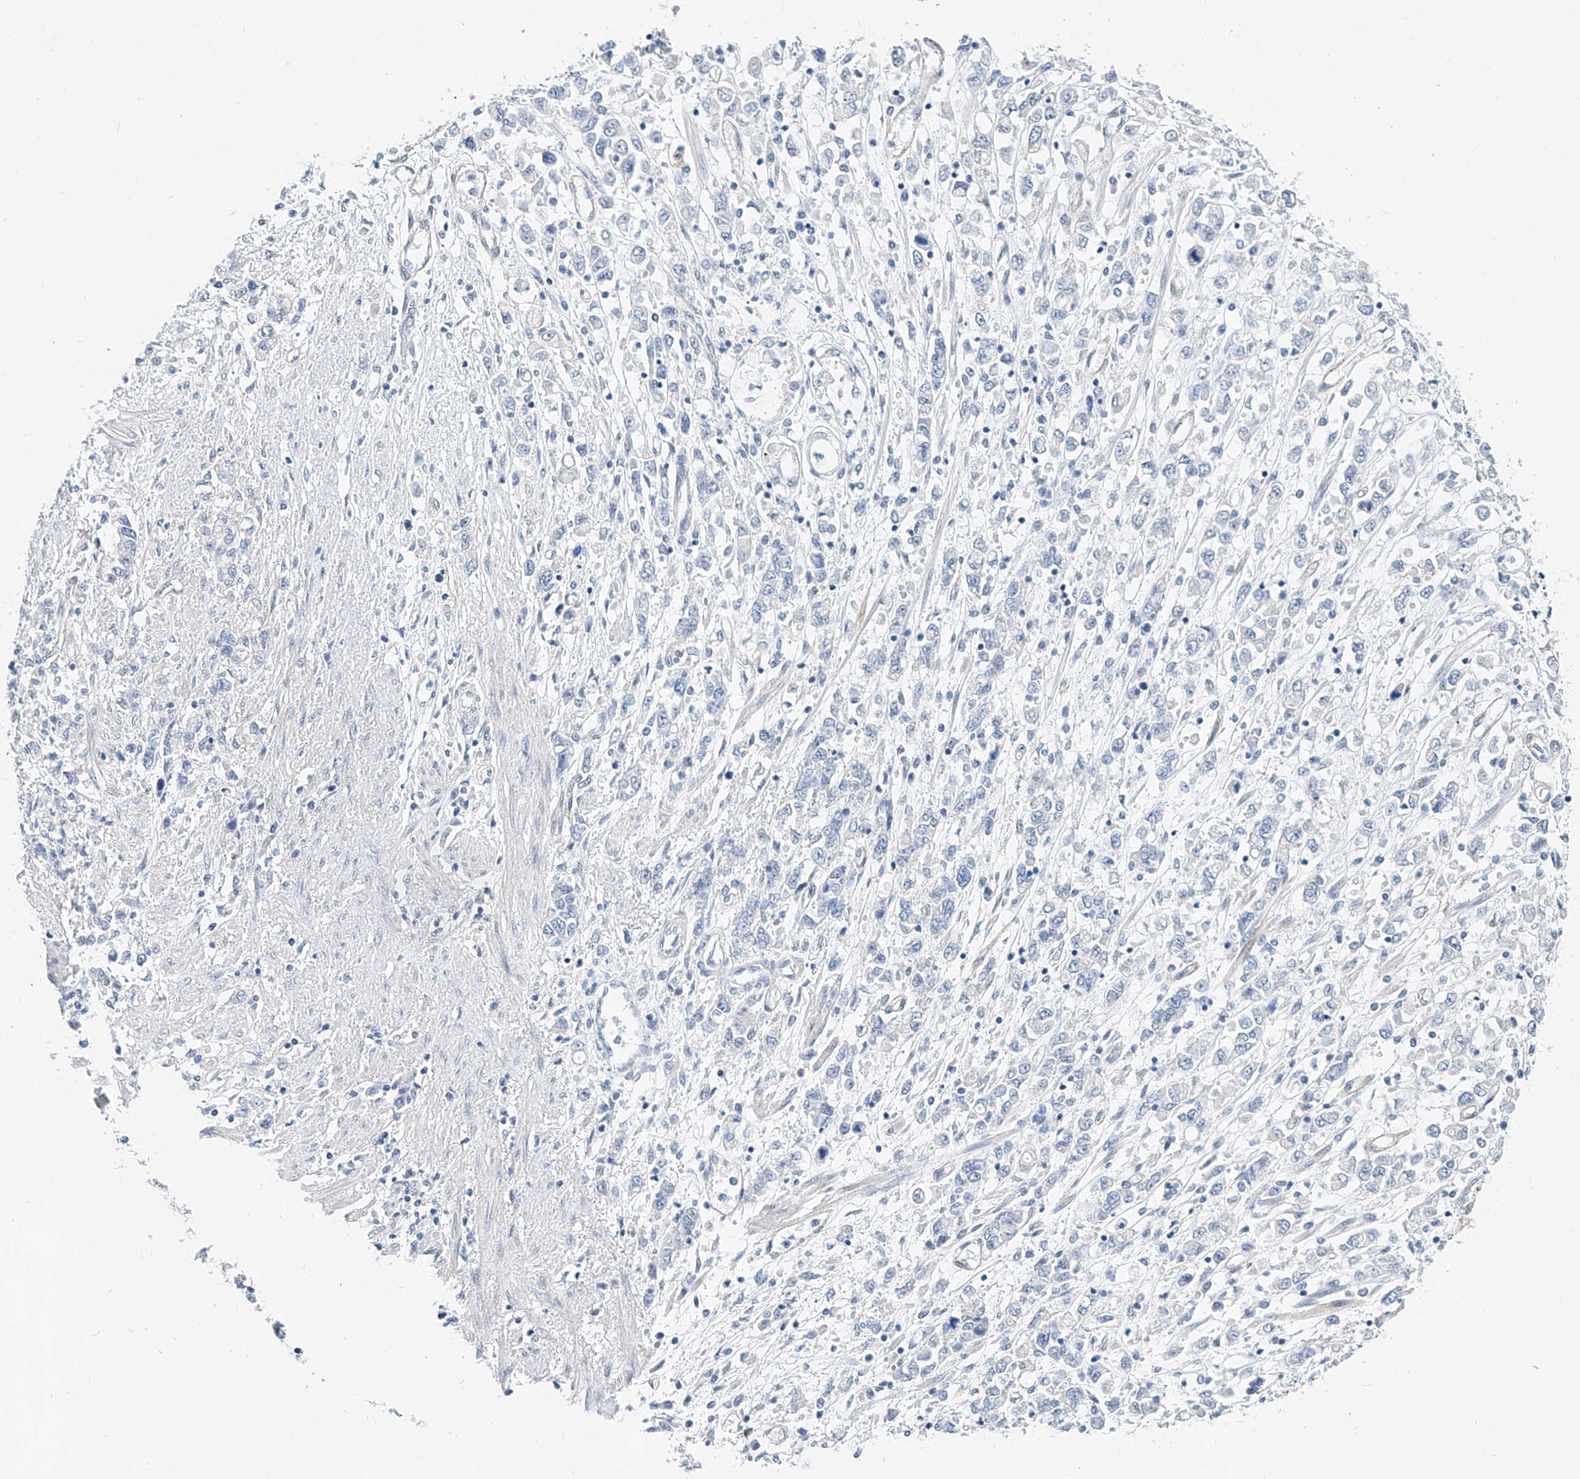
{"staining": {"intensity": "negative", "quantity": "none", "location": "none"}, "tissue": "stomach cancer", "cell_type": "Tumor cells", "image_type": "cancer", "snomed": [{"axis": "morphology", "description": "Adenocarcinoma, NOS"}, {"axis": "topography", "description": "Stomach"}], "caption": "IHC of stomach cancer (adenocarcinoma) displays no expression in tumor cells. (IHC, brightfield microscopy, high magnification).", "gene": "BPTF", "patient": {"sex": "female", "age": 76}}